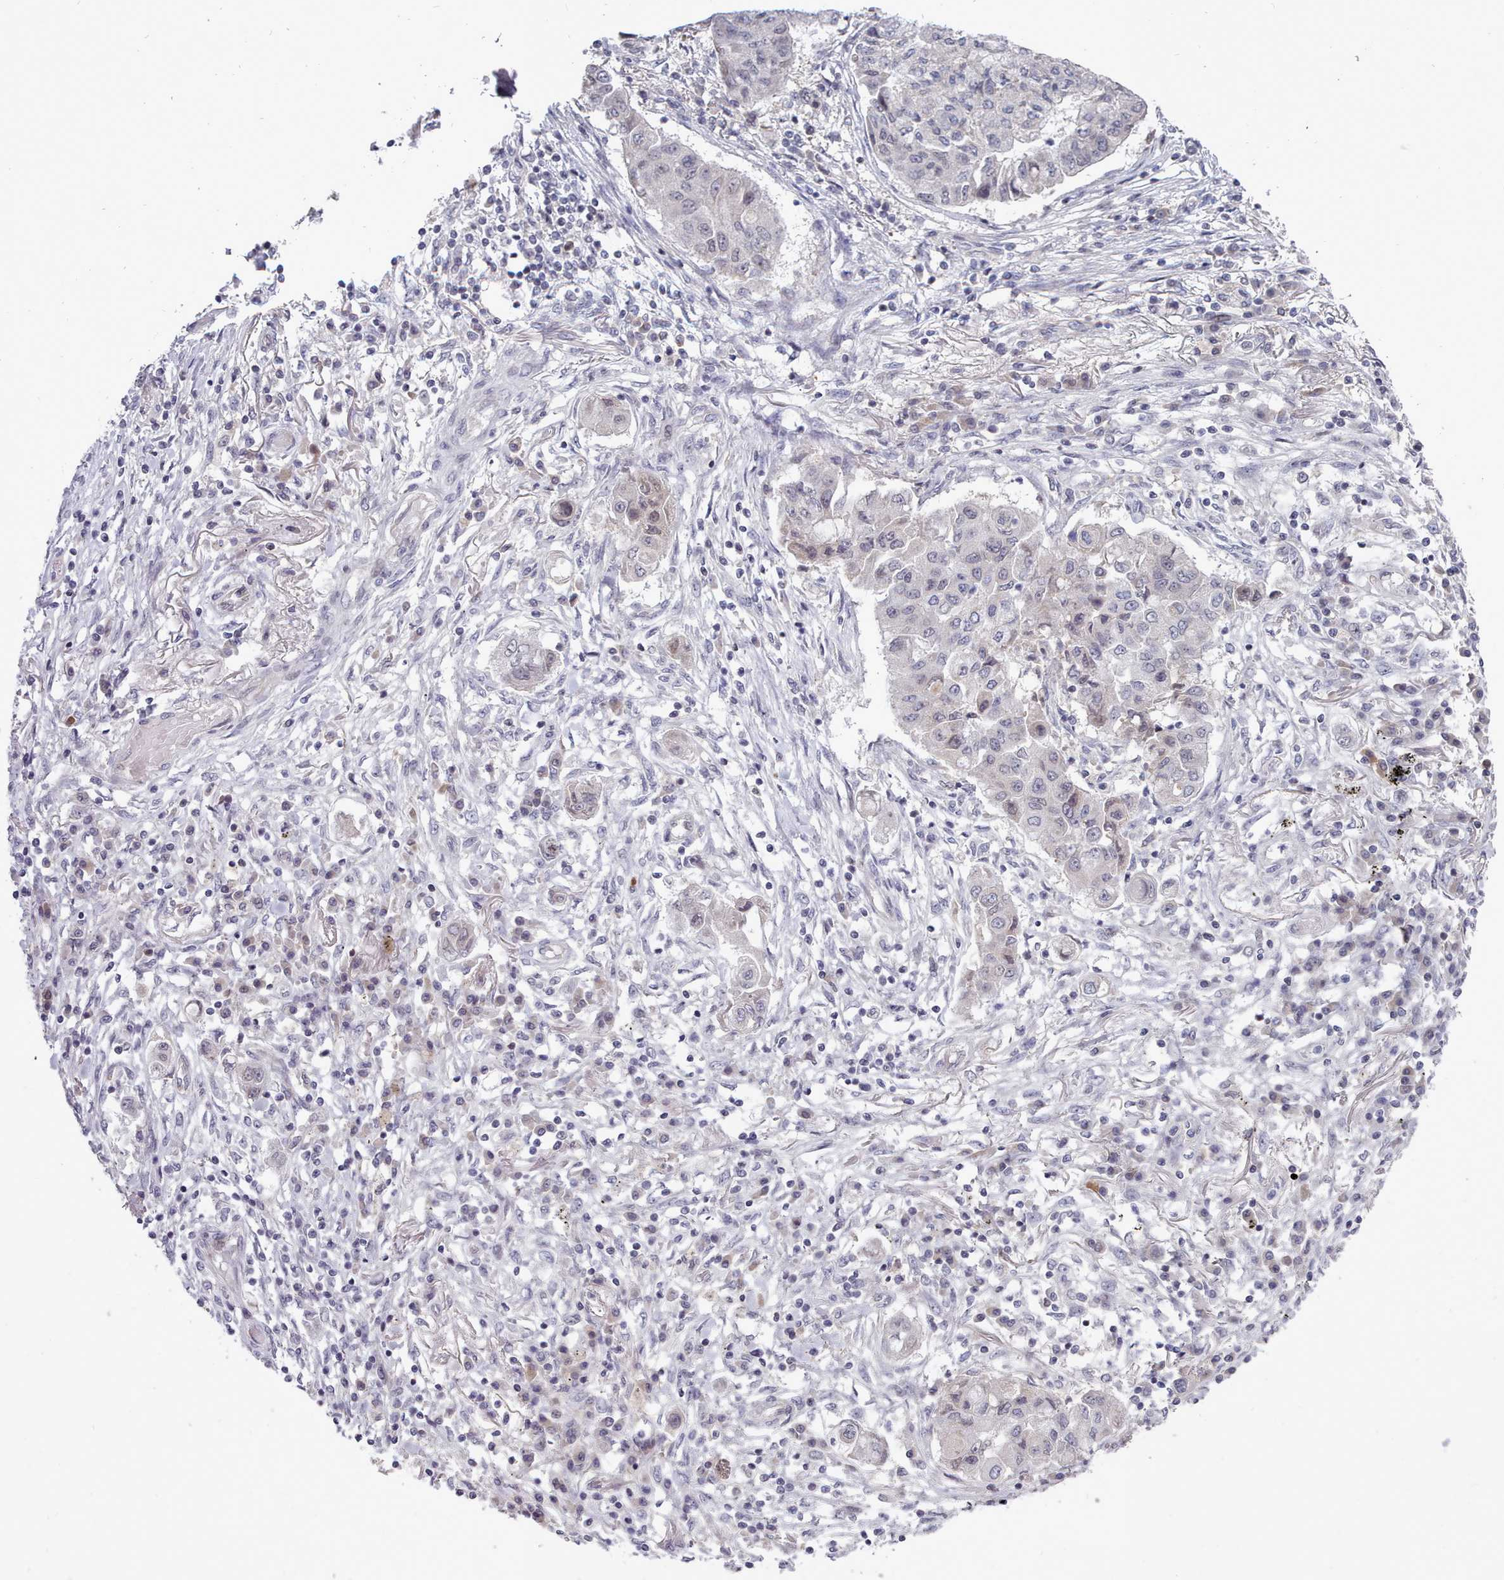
{"staining": {"intensity": "negative", "quantity": "none", "location": "none"}, "tissue": "lung cancer", "cell_type": "Tumor cells", "image_type": "cancer", "snomed": [{"axis": "morphology", "description": "Squamous cell carcinoma, NOS"}, {"axis": "topography", "description": "Lung"}], "caption": "An immunohistochemistry photomicrograph of lung squamous cell carcinoma is shown. There is no staining in tumor cells of lung squamous cell carcinoma.", "gene": "GINS1", "patient": {"sex": "male", "age": 74}}